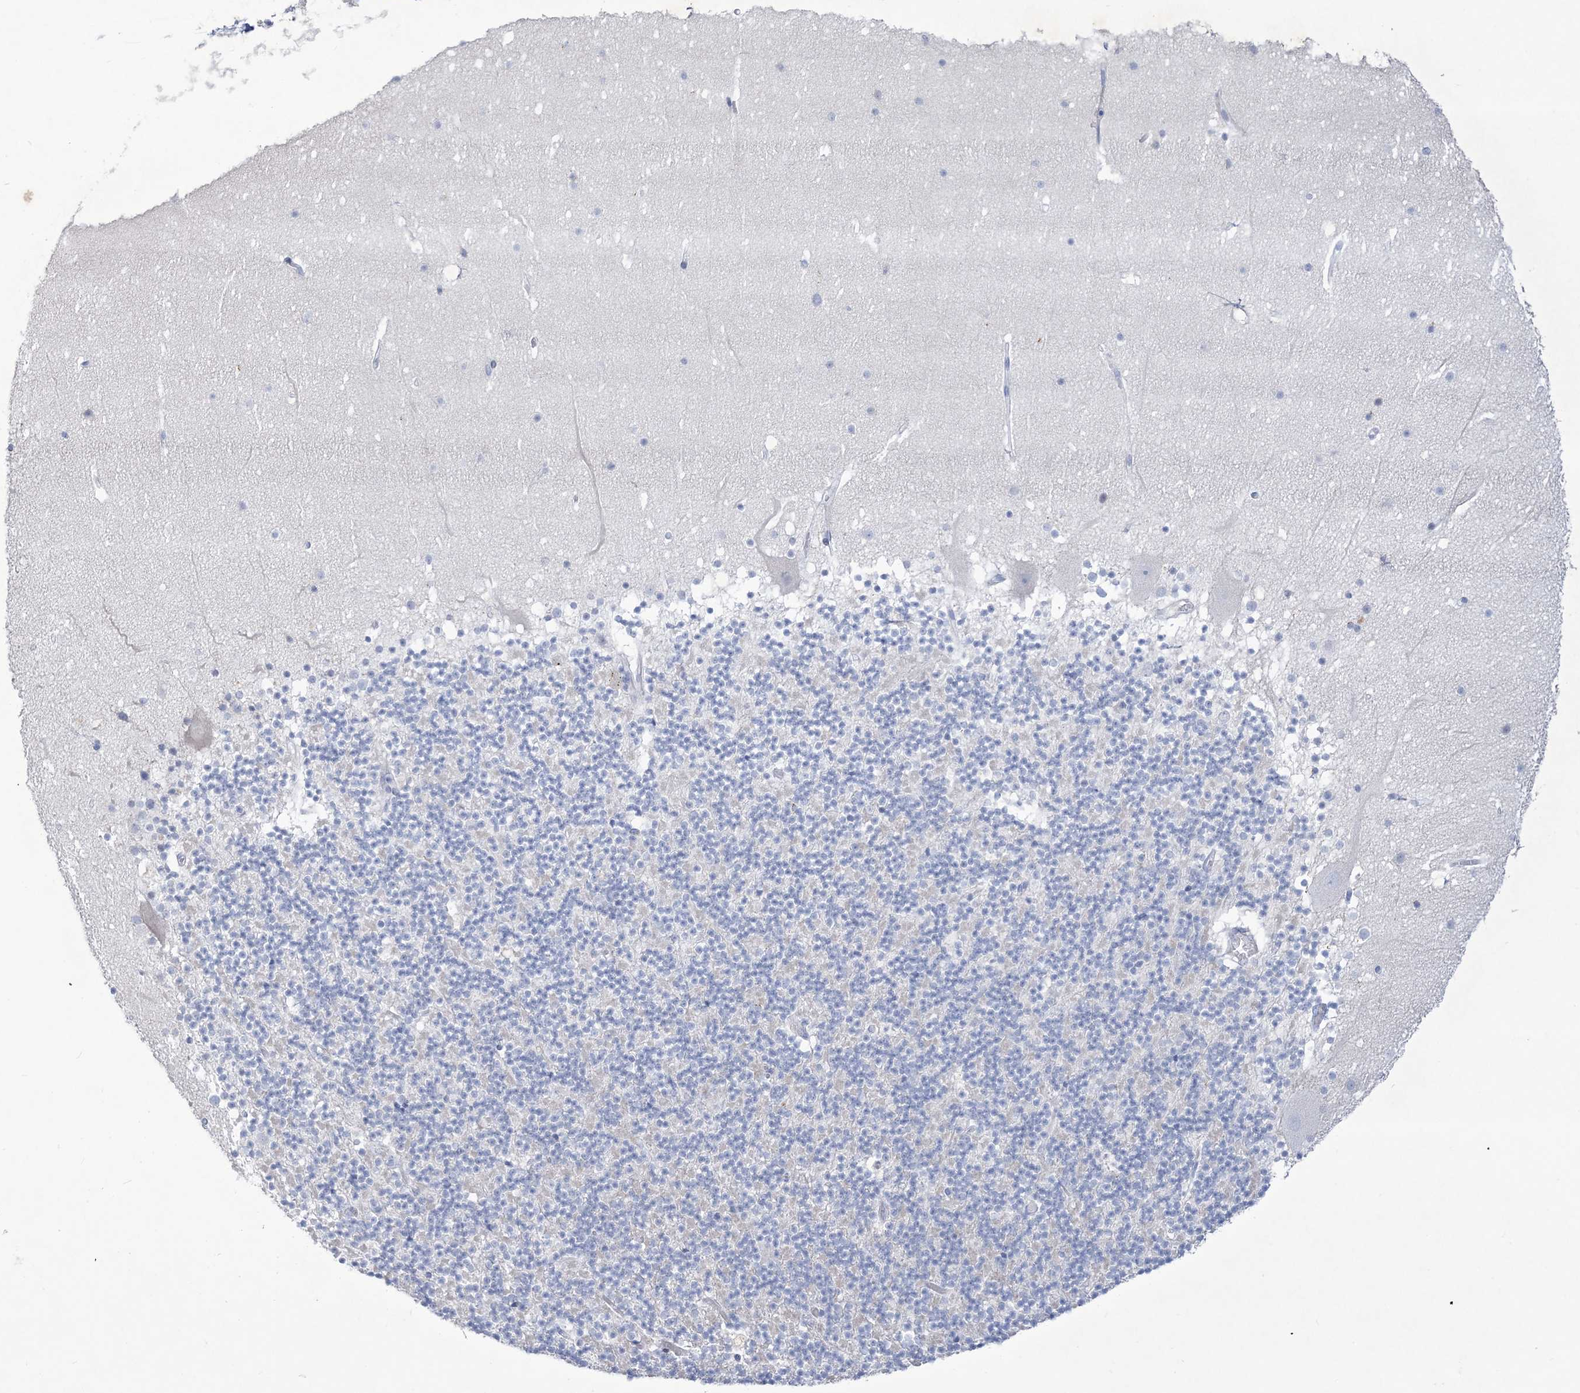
{"staining": {"intensity": "negative", "quantity": "none", "location": "none"}, "tissue": "cerebellum", "cell_type": "Cells in granular layer", "image_type": "normal", "snomed": [{"axis": "morphology", "description": "Normal tissue, NOS"}, {"axis": "topography", "description": "Cerebellum"}], "caption": "Immunohistochemistry photomicrograph of normal cerebellum: cerebellum stained with DAB (3,3'-diaminobenzidine) shows no significant protein staining in cells in granular layer.", "gene": "B3GNT7", "patient": {"sex": "male", "age": 57}}